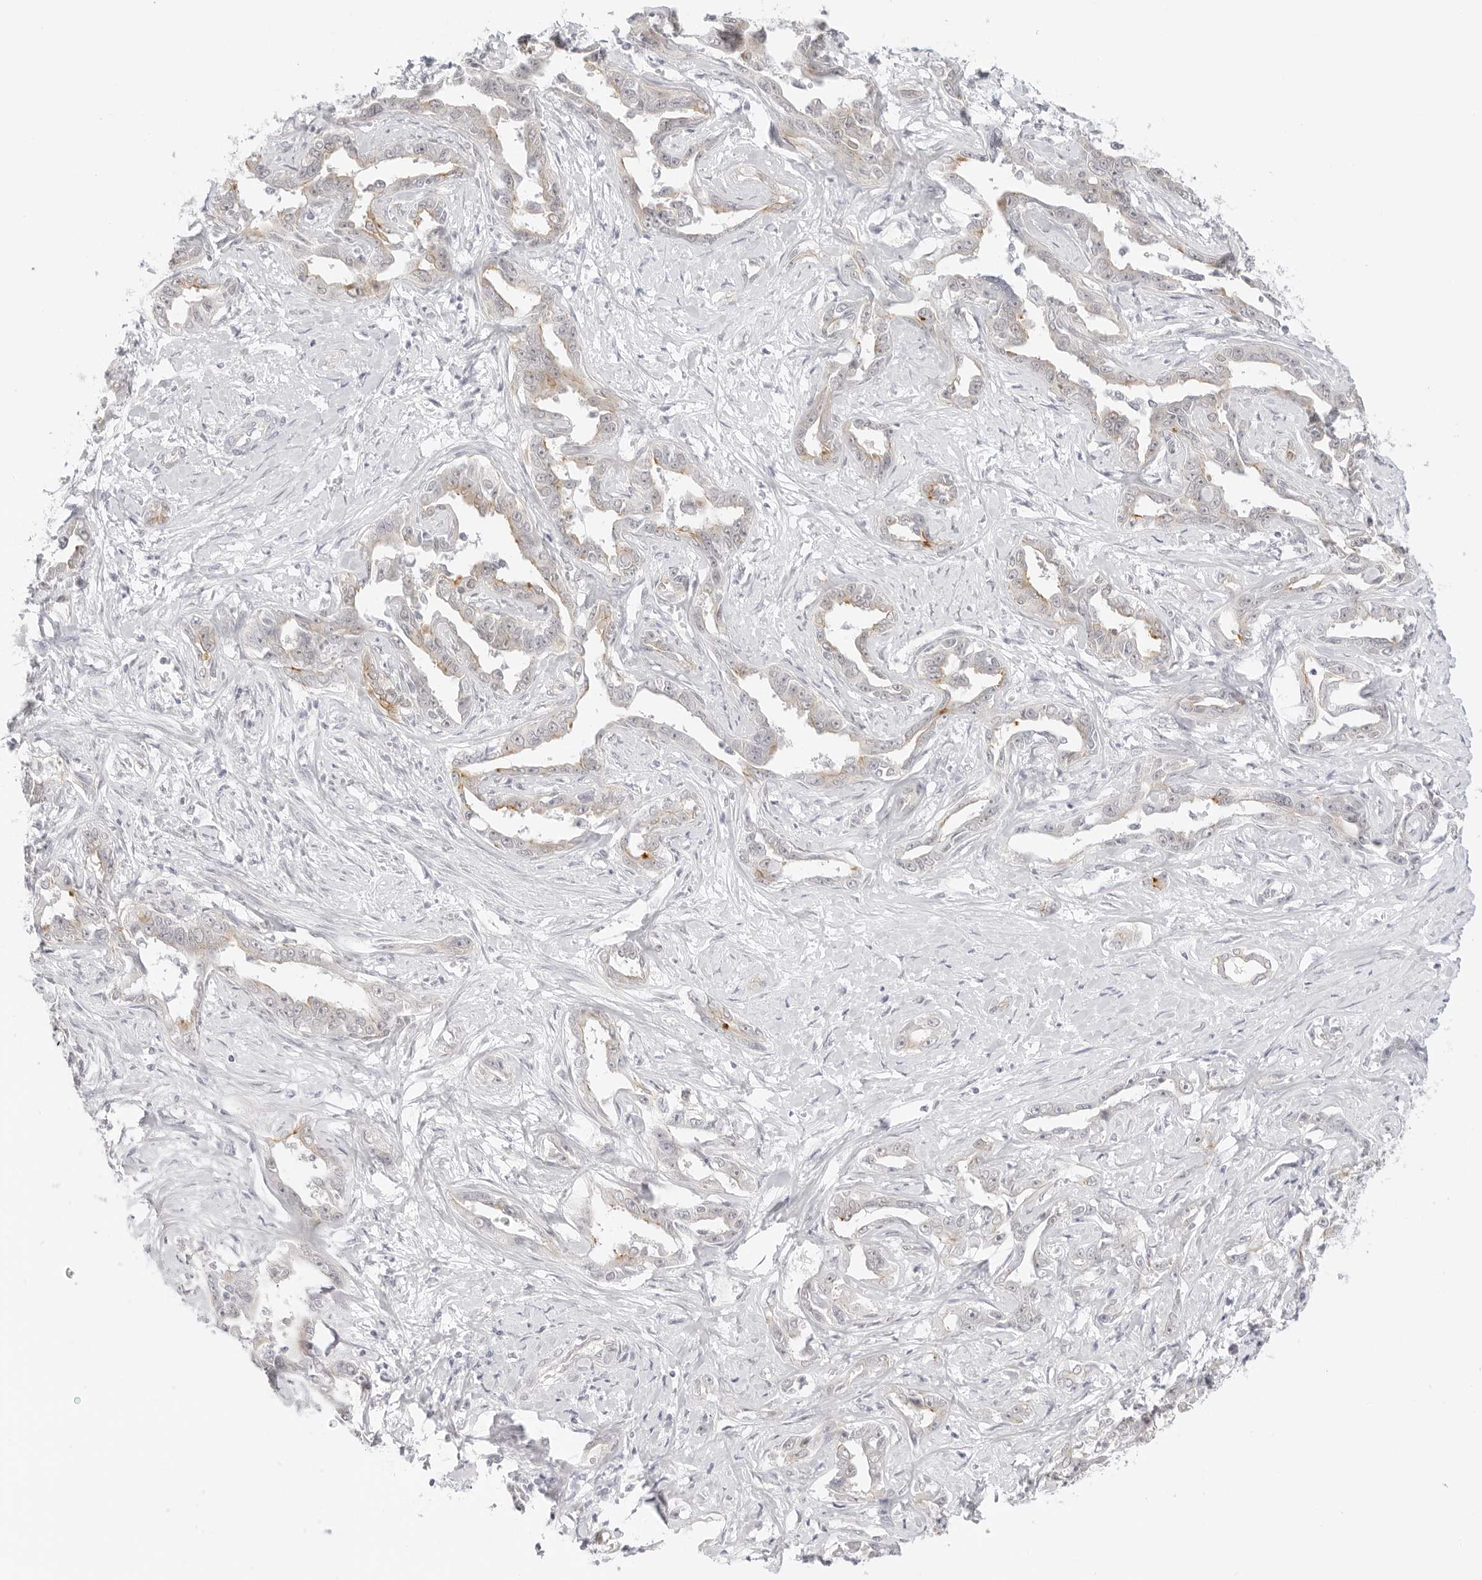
{"staining": {"intensity": "weak", "quantity": "<25%", "location": "cytoplasmic/membranous"}, "tissue": "liver cancer", "cell_type": "Tumor cells", "image_type": "cancer", "snomed": [{"axis": "morphology", "description": "Cholangiocarcinoma"}, {"axis": "topography", "description": "Liver"}], "caption": "Immunohistochemistry of liver cancer displays no staining in tumor cells.", "gene": "MED18", "patient": {"sex": "male", "age": 59}}